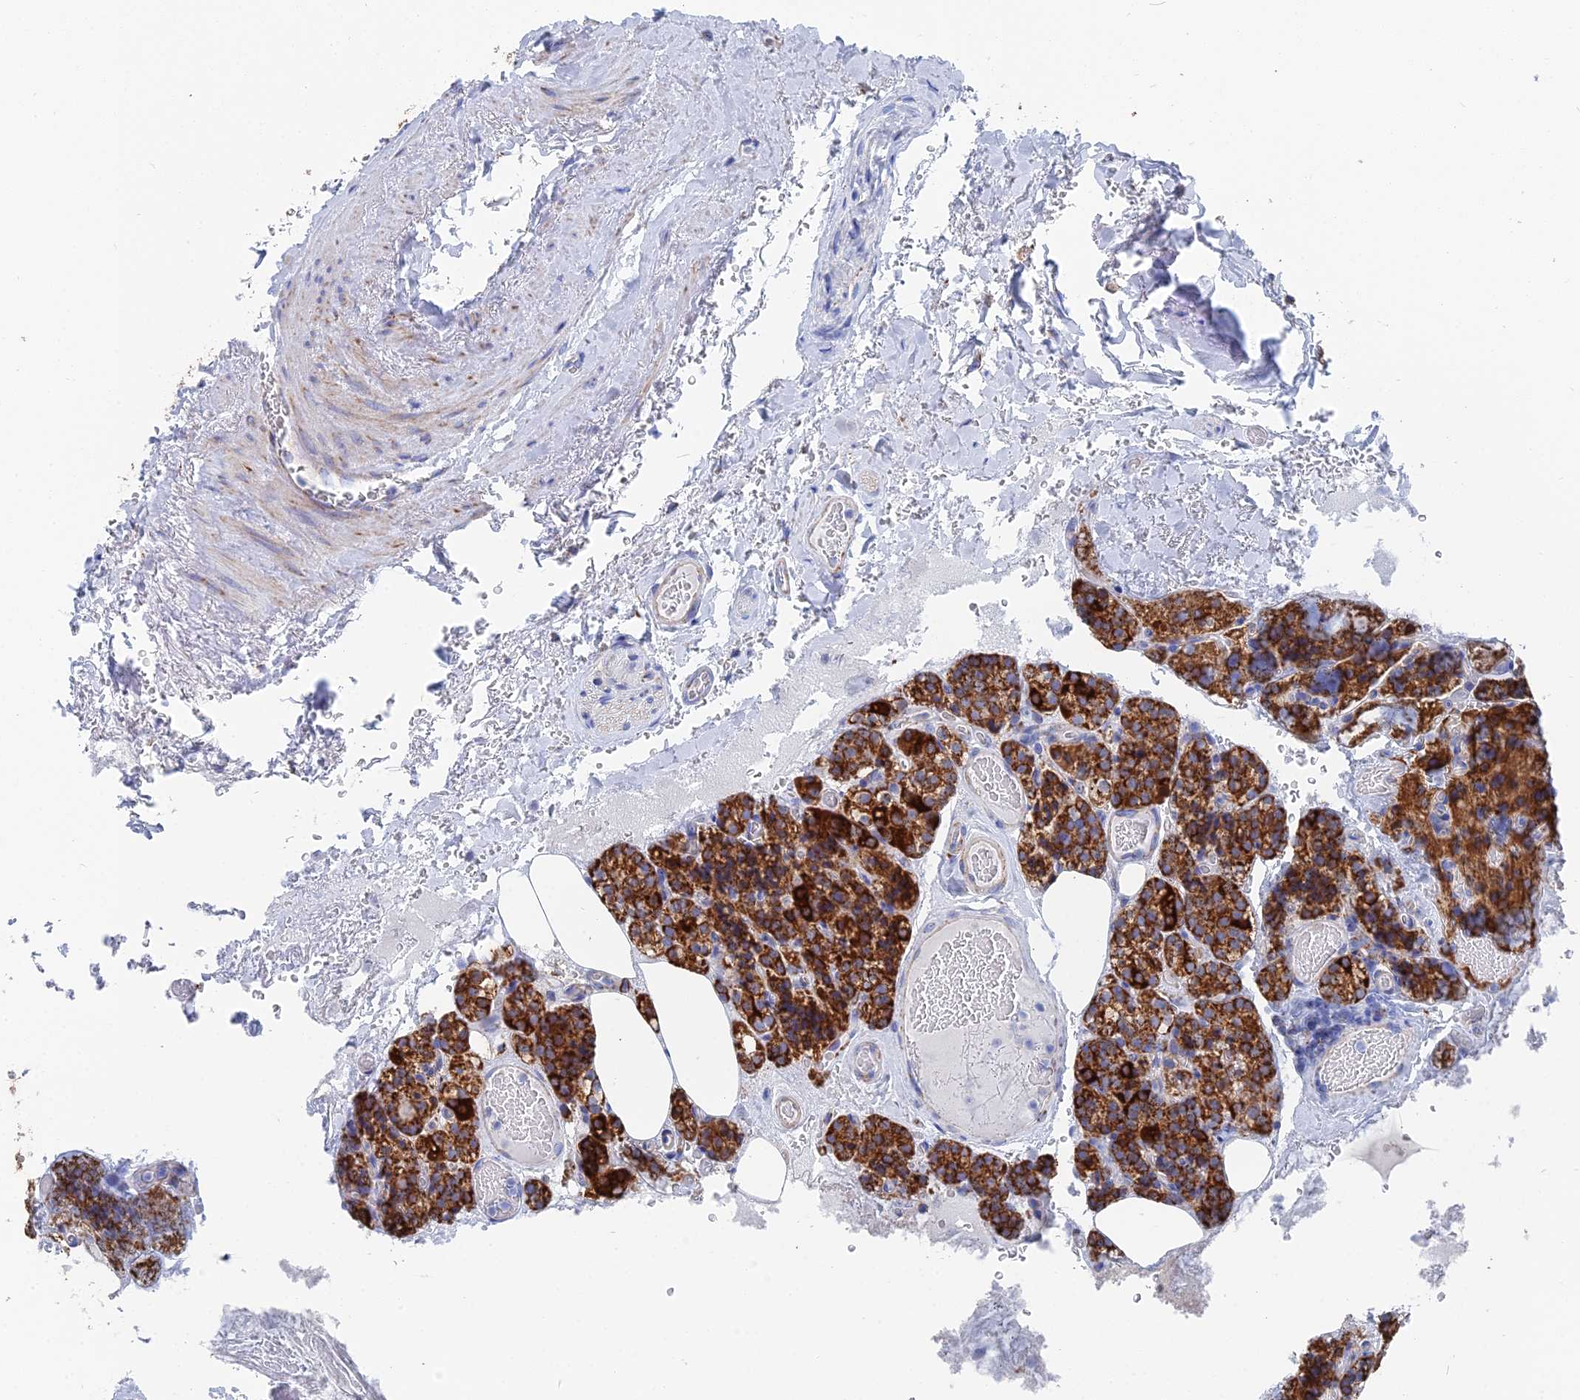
{"staining": {"intensity": "strong", "quantity": ">75%", "location": "cytoplasmic/membranous"}, "tissue": "parathyroid gland", "cell_type": "Glandular cells", "image_type": "normal", "snomed": [{"axis": "morphology", "description": "Normal tissue, NOS"}, {"axis": "topography", "description": "Parathyroid gland"}], "caption": "Parathyroid gland stained with a brown dye exhibits strong cytoplasmic/membranous positive expression in about >75% of glandular cells.", "gene": "IFT80", "patient": {"sex": "male", "age": 87}}